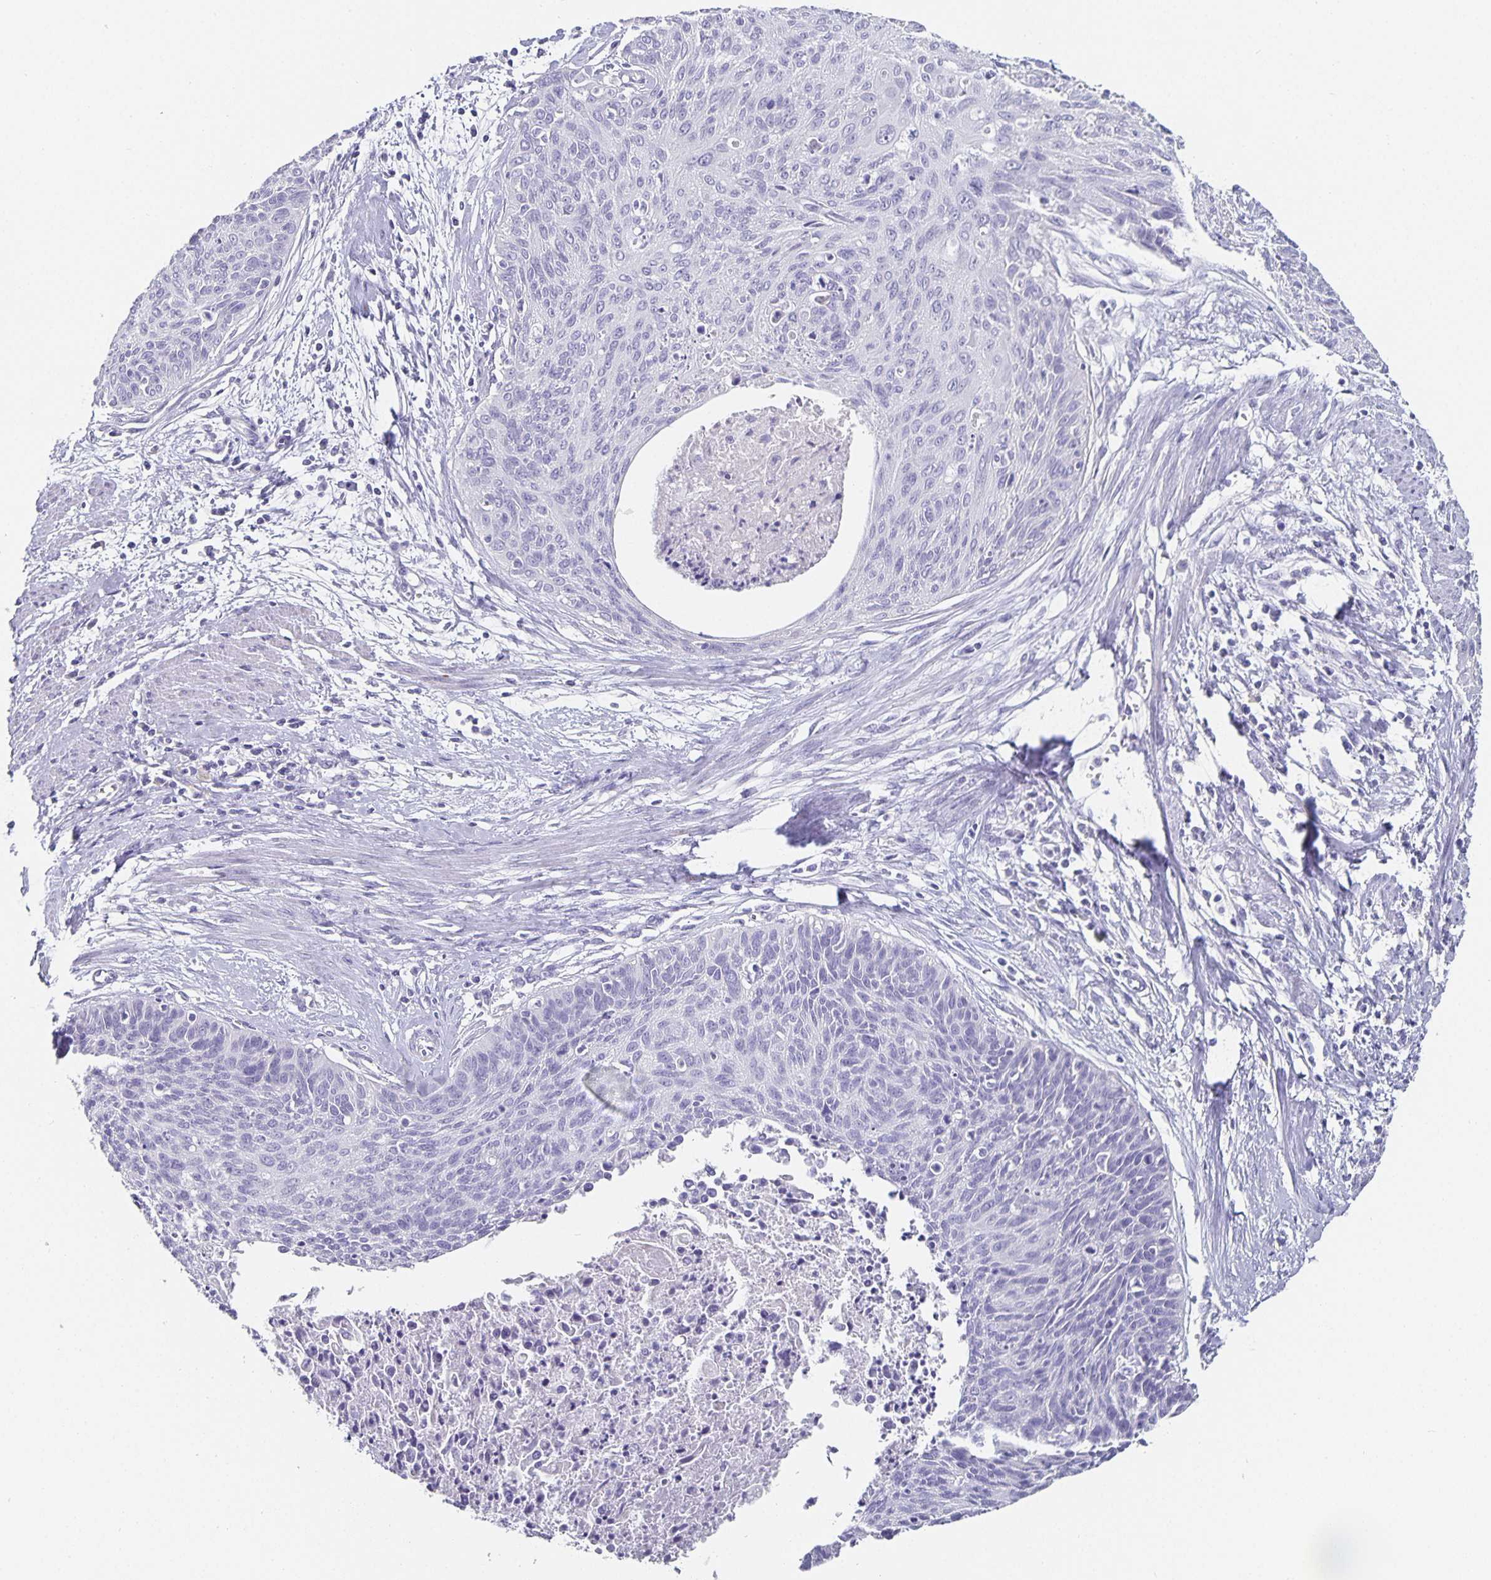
{"staining": {"intensity": "negative", "quantity": "none", "location": "none"}, "tissue": "cervical cancer", "cell_type": "Tumor cells", "image_type": "cancer", "snomed": [{"axis": "morphology", "description": "Squamous cell carcinoma, NOS"}, {"axis": "topography", "description": "Cervix"}], "caption": "The IHC histopathology image has no significant positivity in tumor cells of cervical squamous cell carcinoma tissue.", "gene": "CHGA", "patient": {"sex": "female", "age": 55}}